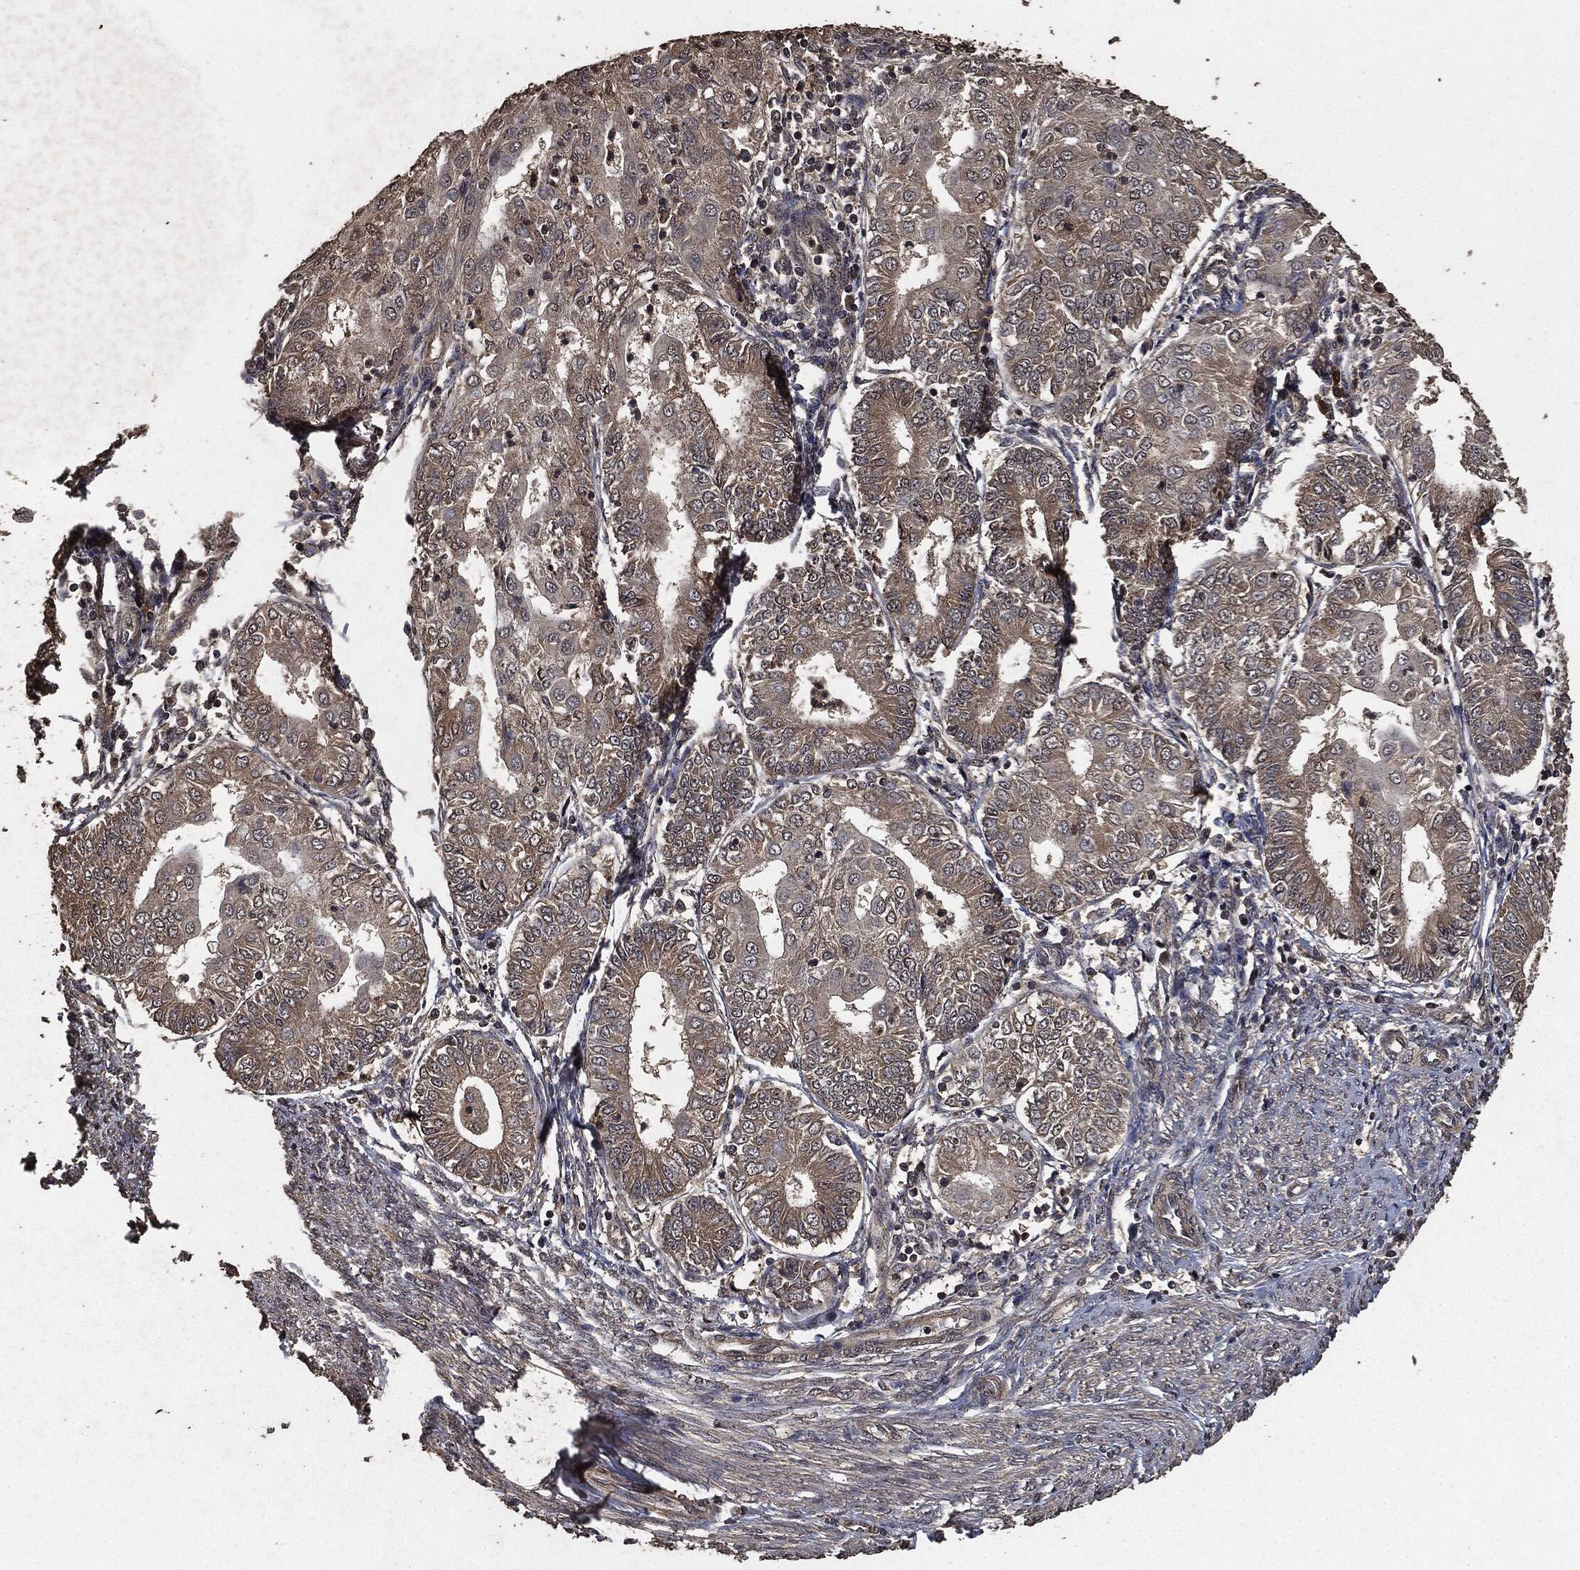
{"staining": {"intensity": "weak", "quantity": "<25%", "location": "cytoplasmic/membranous"}, "tissue": "endometrial cancer", "cell_type": "Tumor cells", "image_type": "cancer", "snomed": [{"axis": "morphology", "description": "Adenocarcinoma, NOS"}, {"axis": "topography", "description": "Endometrium"}], "caption": "Immunohistochemical staining of endometrial cancer (adenocarcinoma) exhibits no significant expression in tumor cells.", "gene": "AKT1S1", "patient": {"sex": "female", "age": 68}}